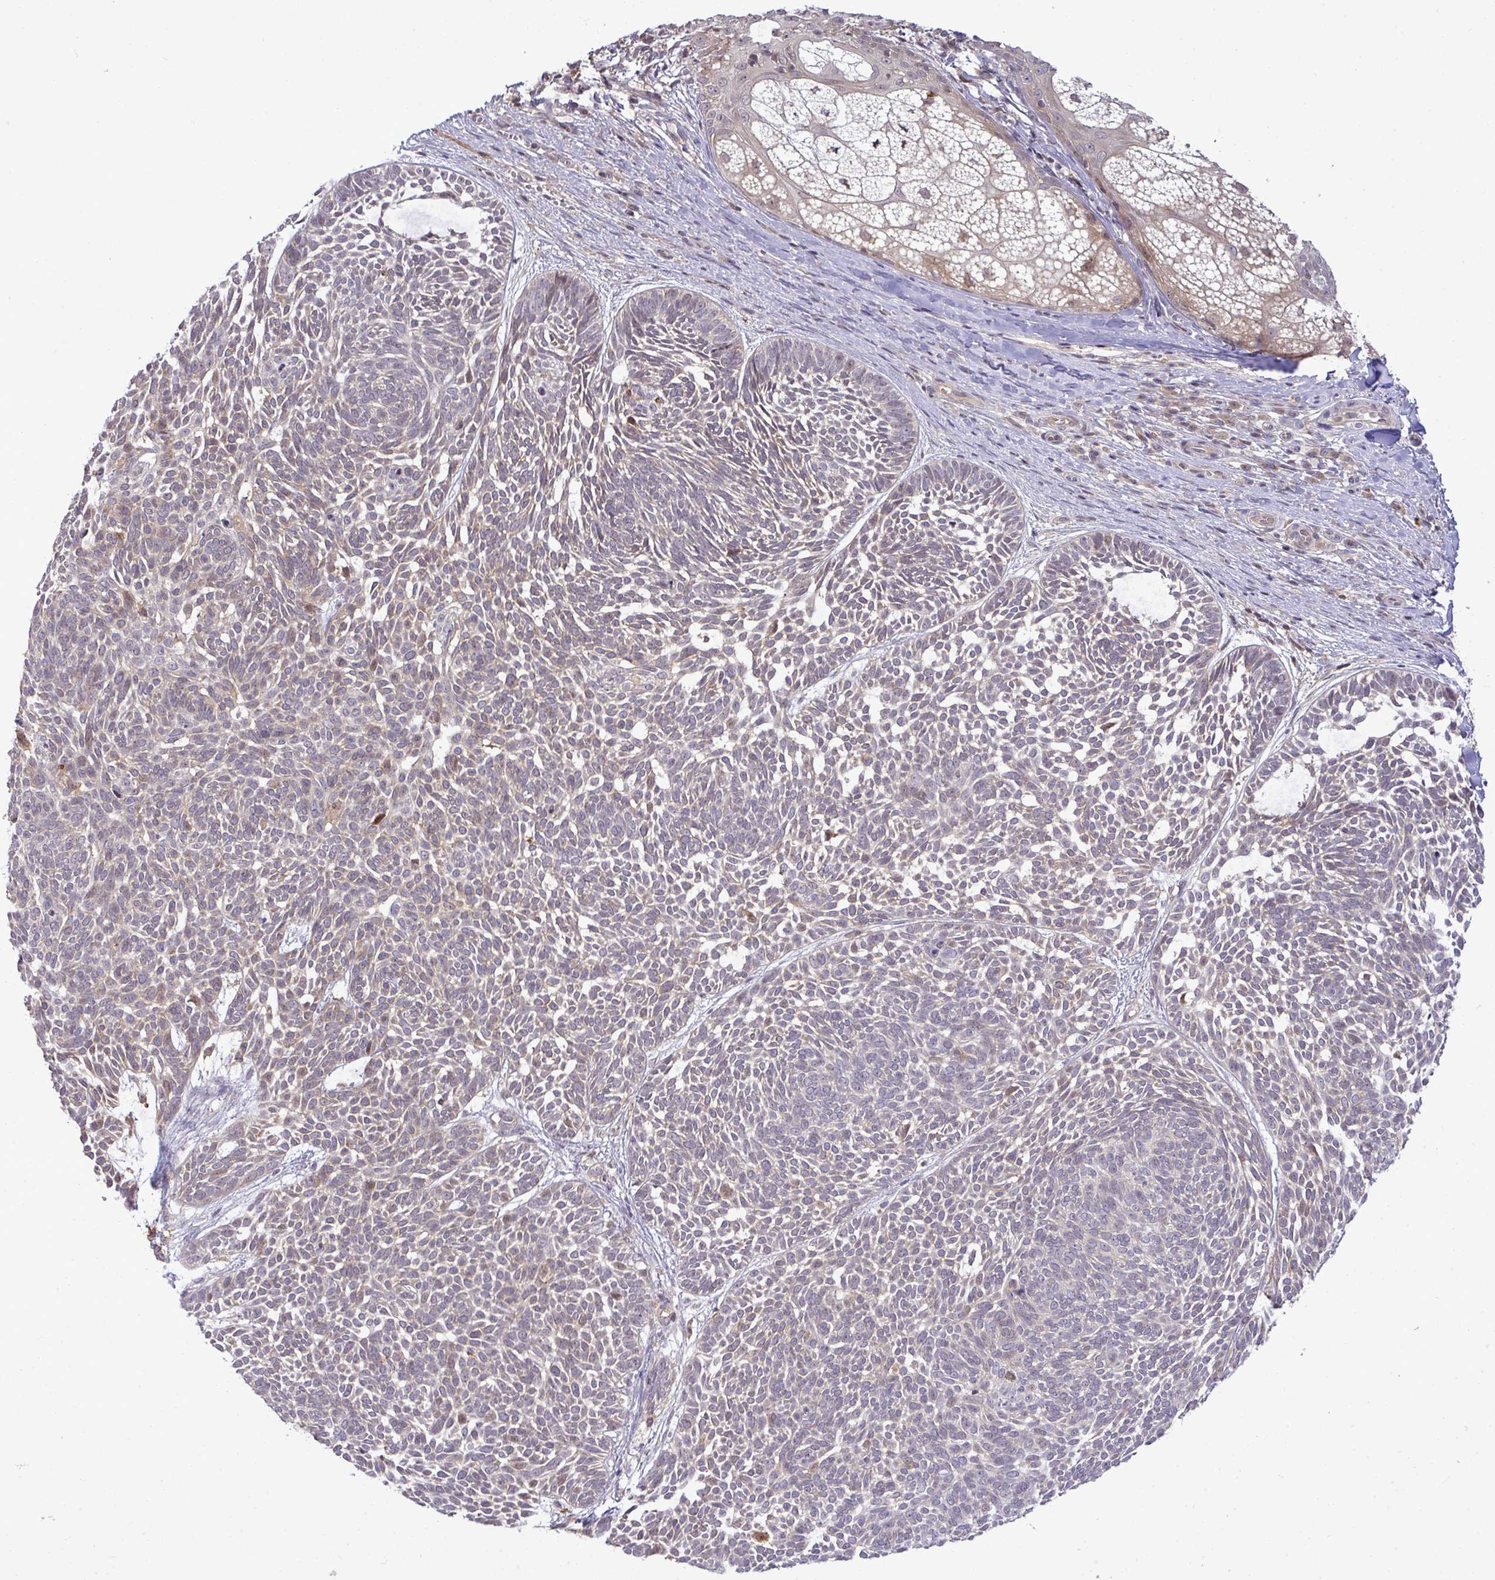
{"staining": {"intensity": "moderate", "quantity": "<25%", "location": "cytoplasmic/membranous"}, "tissue": "skin cancer", "cell_type": "Tumor cells", "image_type": "cancer", "snomed": [{"axis": "morphology", "description": "Basal cell carcinoma"}, {"axis": "topography", "description": "Skin"}, {"axis": "topography", "description": "Skin of trunk"}], "caption": "Immunohistochemistry micrograph of skin cancer stained for a protein (brown), which displays low levels of moderate cytoplasmic/membranous expression in approximately <25% of tumor cells.", "gene": "SLC9A6", "patient": {"sex": "male", "age": 74}}